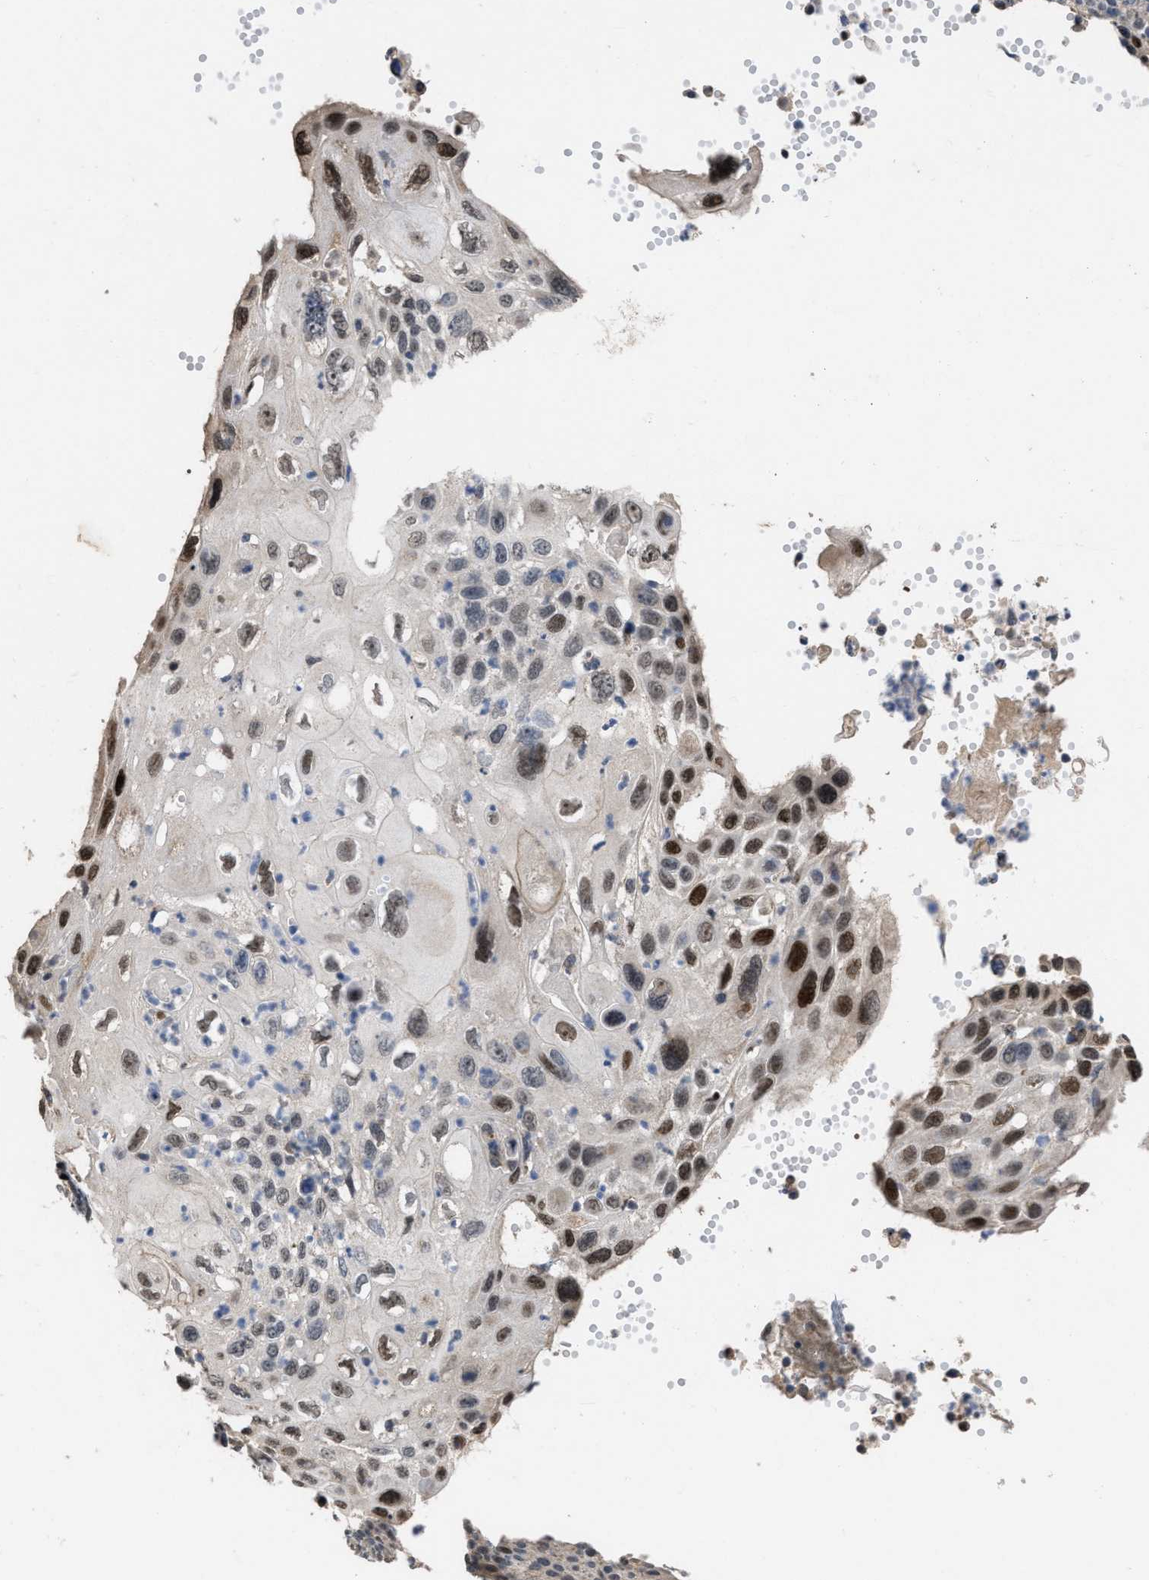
{"staining": {"intensity": "strong", "quantity": "25%-75%", "location": "nuclear"}, "tissue": "cervical cancer", "cell_type": "Tumor cells", "image_type": "cancer", "snomed": [{"axis": "morphology", "description": "Squamous cell carcinoma, NOS"}, {"axis": "topography", "description": "Cervix"}], "caption": "Approximately 25%-75% of tumor cells in cervical cancer reveal strong nuclear protein positivity as visualized by brown immunohistochemical staining.", "gene": "SETDB1", "patient": {"sex": "female", "age": 70}}